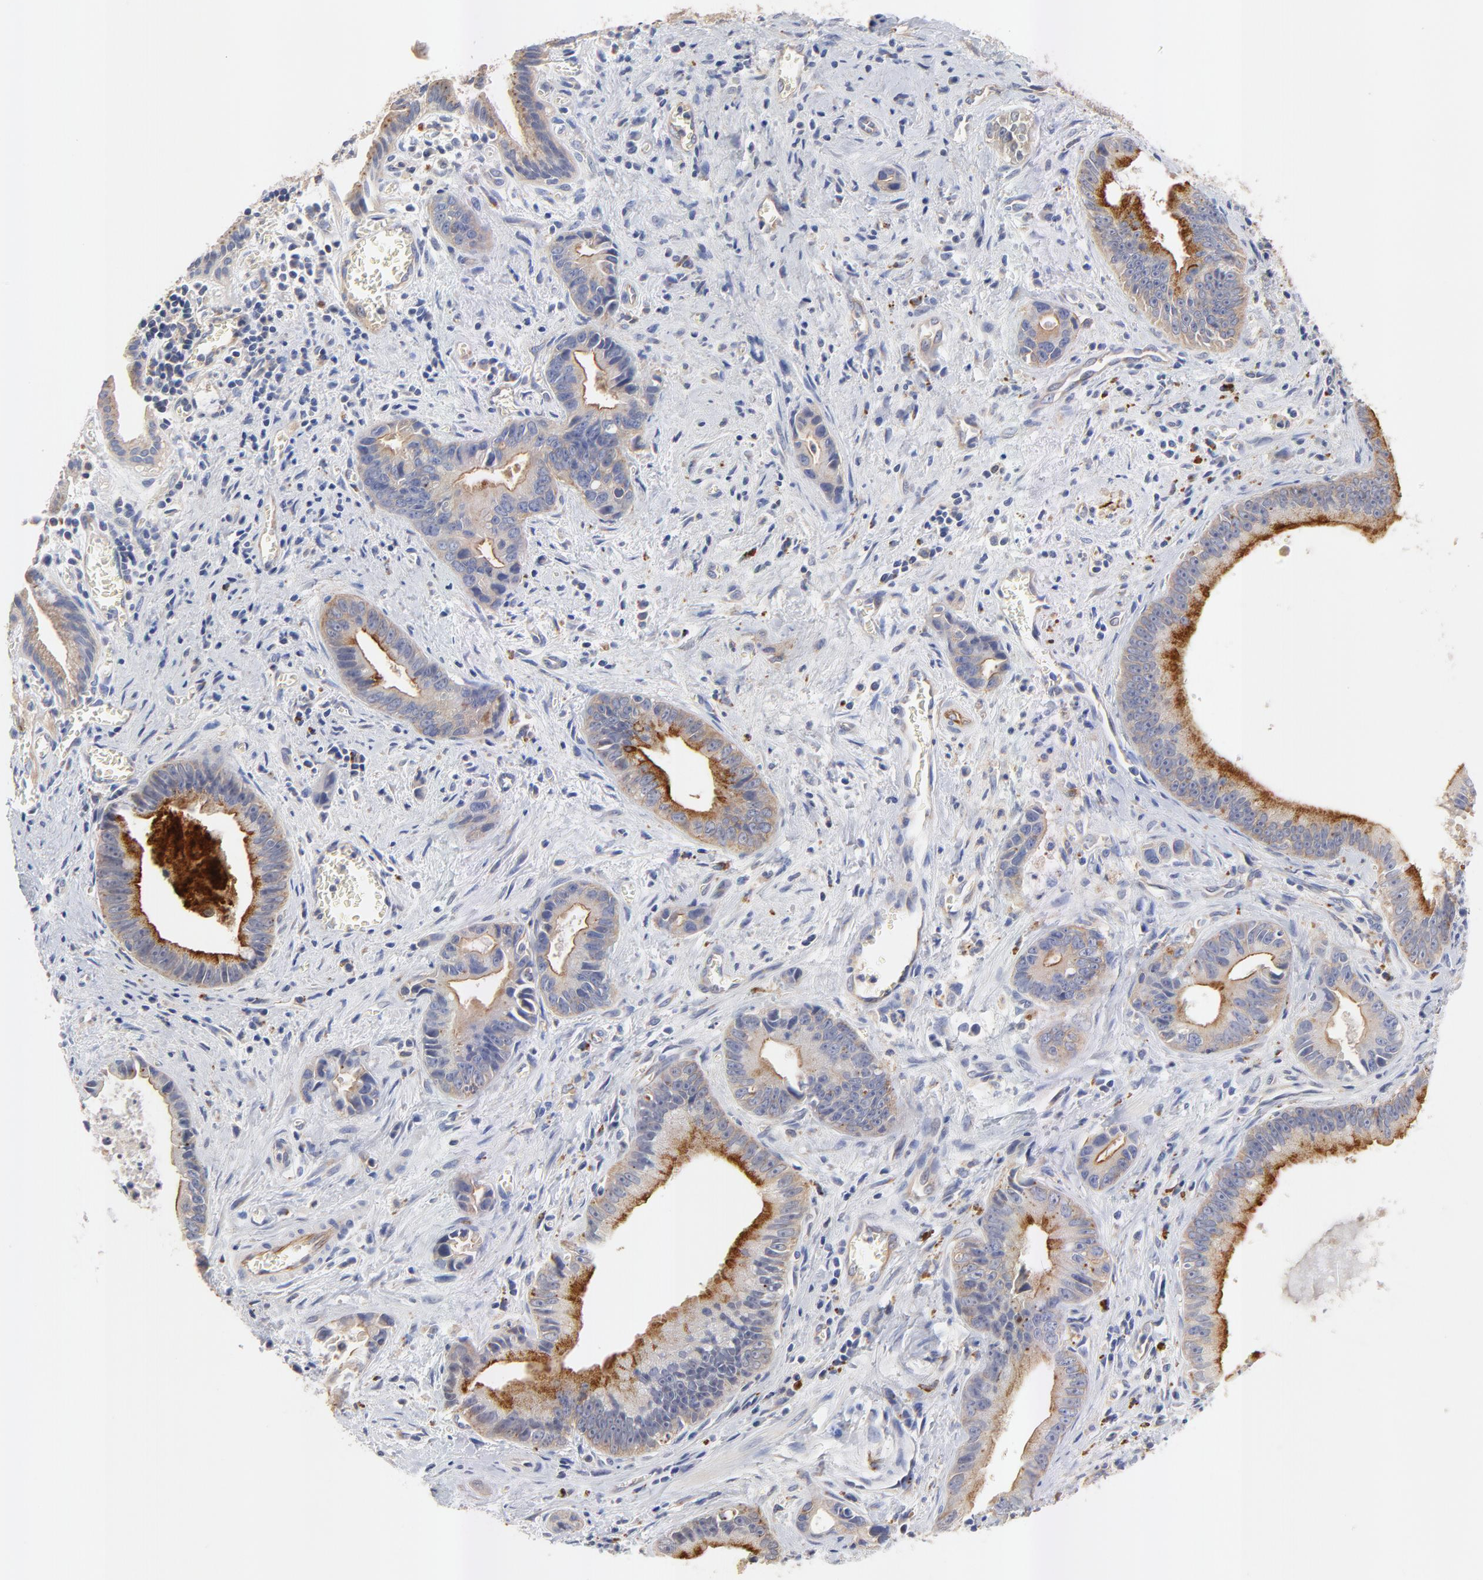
{"staining": {"intensity": "moderate", "quantity": ">75%", "location": "cytoplasmic/membranous"}, "tissue": "liver cancer", "cell_type": "Tumor cells", "image_type": "cancer", "snomed": [{"axis": "morphology", "description": "Cholangiocarcinoma"}, {"axis": "topography", "description": "Liver"}], "caption": "There is medium levels of moderate cytoplasmic/membranous staining in tumor cells of liver cancer (cholangiocarcinoma), as demonstrated by immunohistochemical staining (brown color).", "gene": "FBXL2", "patient": {"sex": "female", "age": 55}}